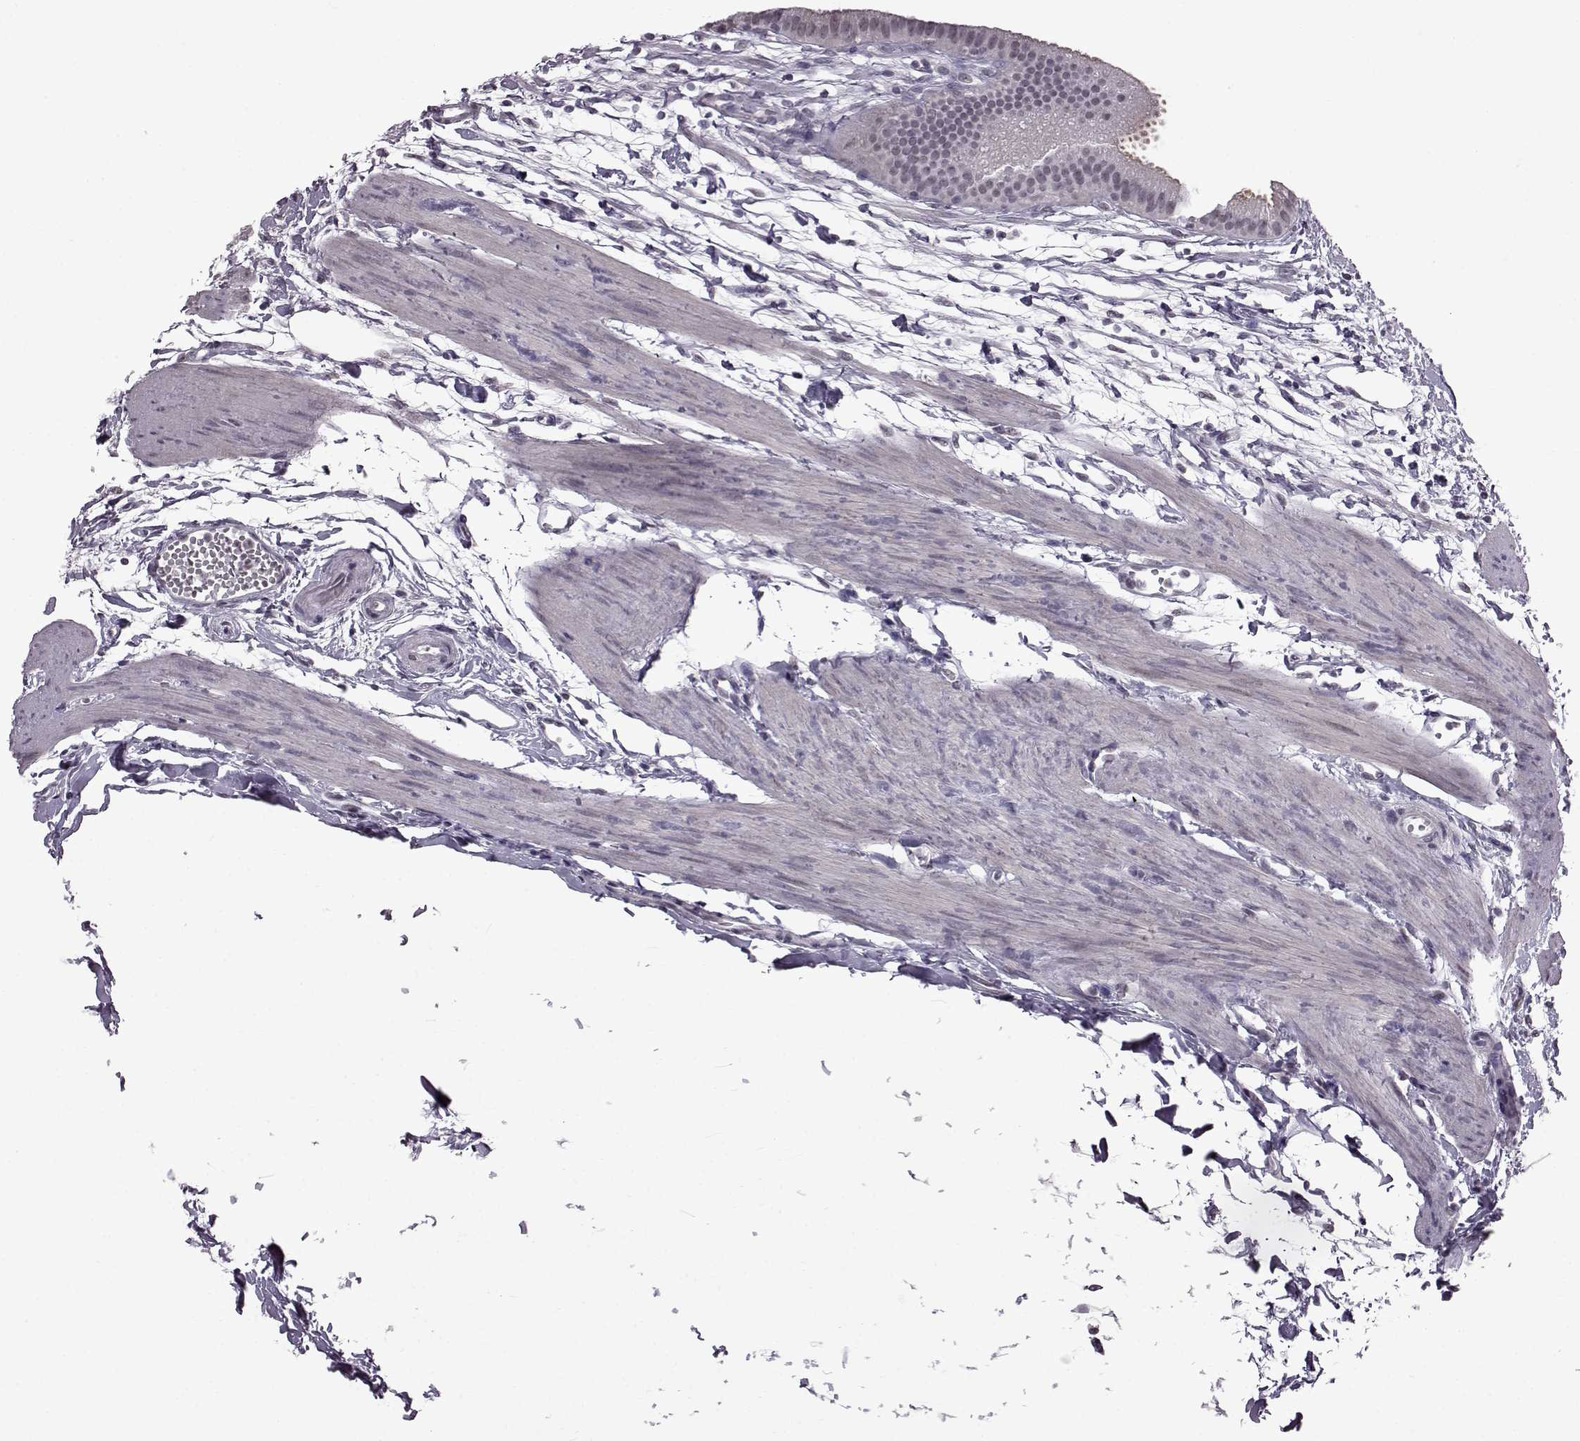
{"staining": {"intensity": "moderate", "quantity": "<25%", "location": "cytoplasmic/membranous"}, "tissue": "gallbladder", "cell_type": "Glandular cells", "image_type": "normal", "snomed": [{"axis": "morphology", "description": "Normal tissue, NOS"}, {"axis": "topography", "description": "Gallbladder"}], "caption": "High-power microscopy captured an immunohistochemistry histopathology image of normal gallbladder, revealing moderate cytoplasmic/membranous staining in about <25% of glandular cells.", "gene": "SLC28A2", "patient": {"sex": "female", "age": 63}}